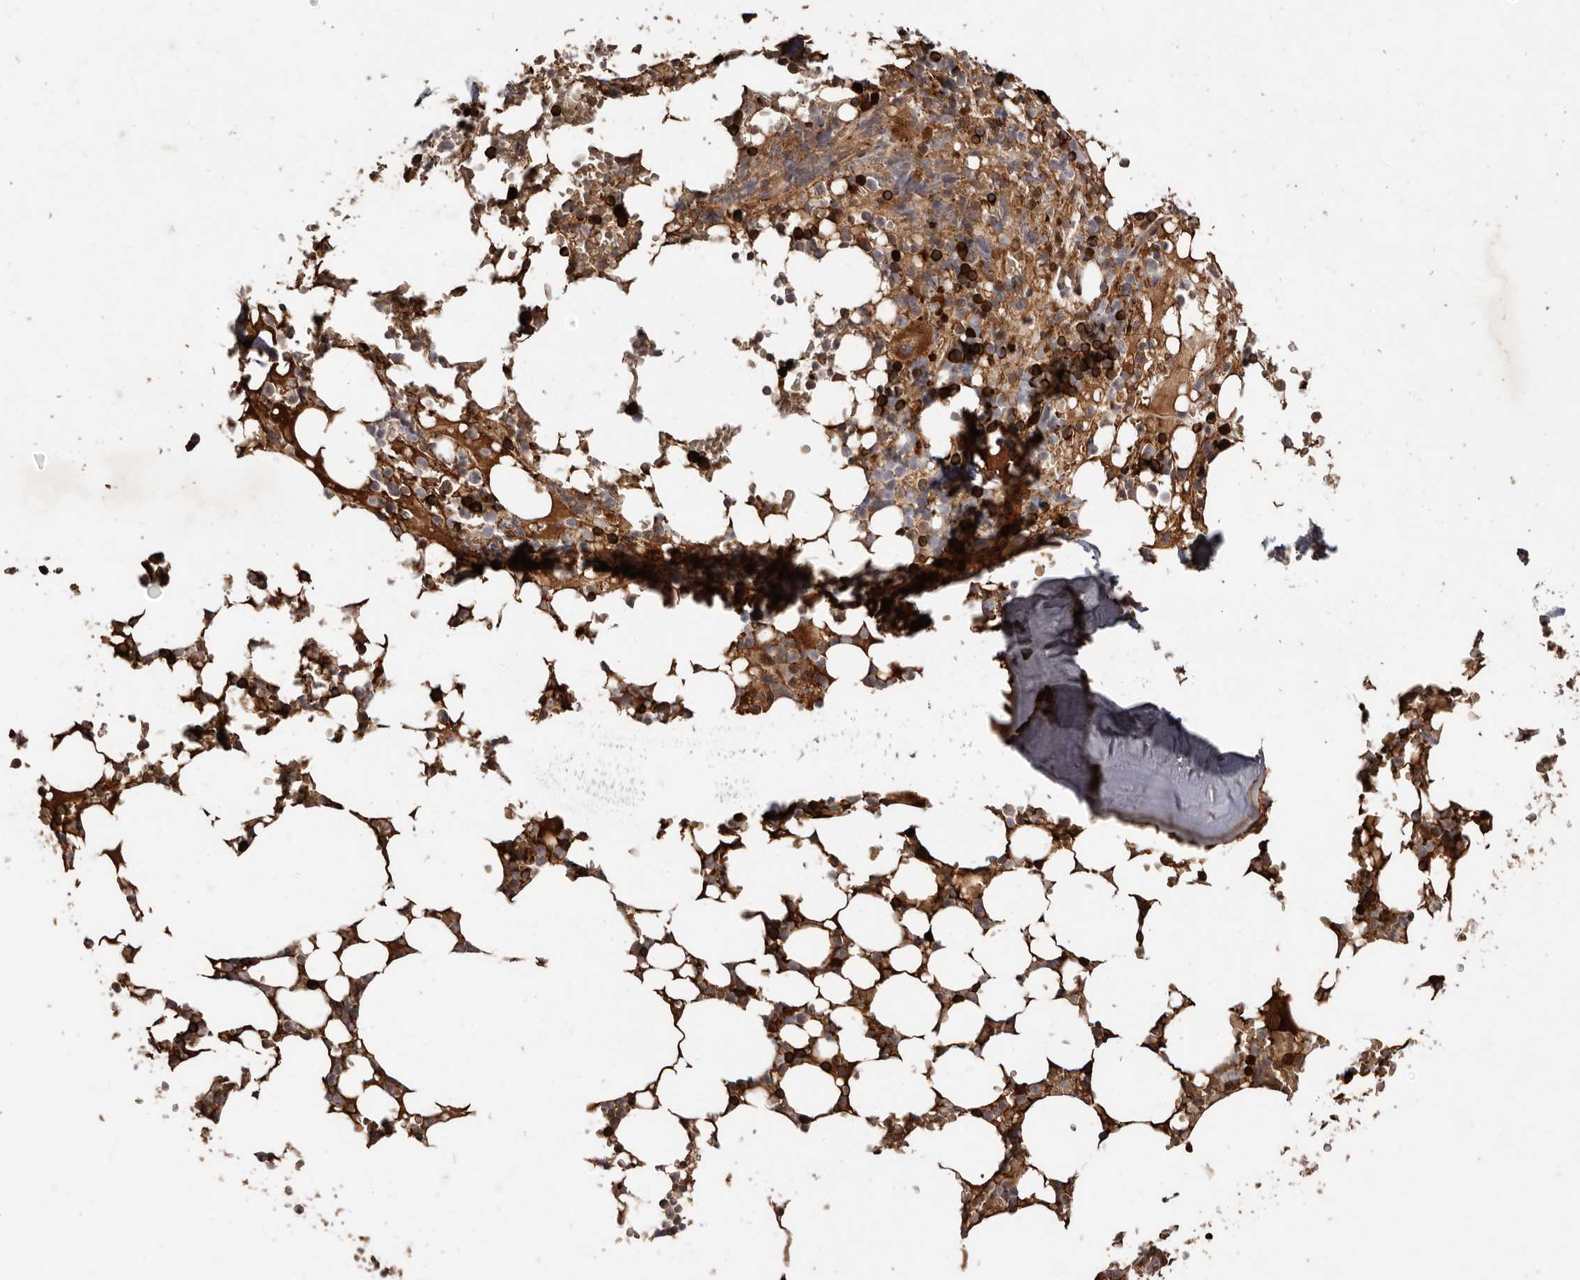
{"staining": {"intensity": "strong", "quantity": "25%-75%", "location": "cytoplasmic/membranous"}, "tissue": "bone marrow", "cell_type": "Hematopoietic cells", "image_type": "normal", "snomed": [{"axis": "morphology", "description": "Normal tissue, NOS"}, {"axis": "topography", "description": "Bone marrow"}], "caption": "Strong cytoplasmic/membranous expression for a protein is appreciated in approximately 25%-75% of hematopoietic cells of benign bone marrow using IHC.", "gene": "GRAMD2A", "patient": {"sex": "male", "age": 58}}